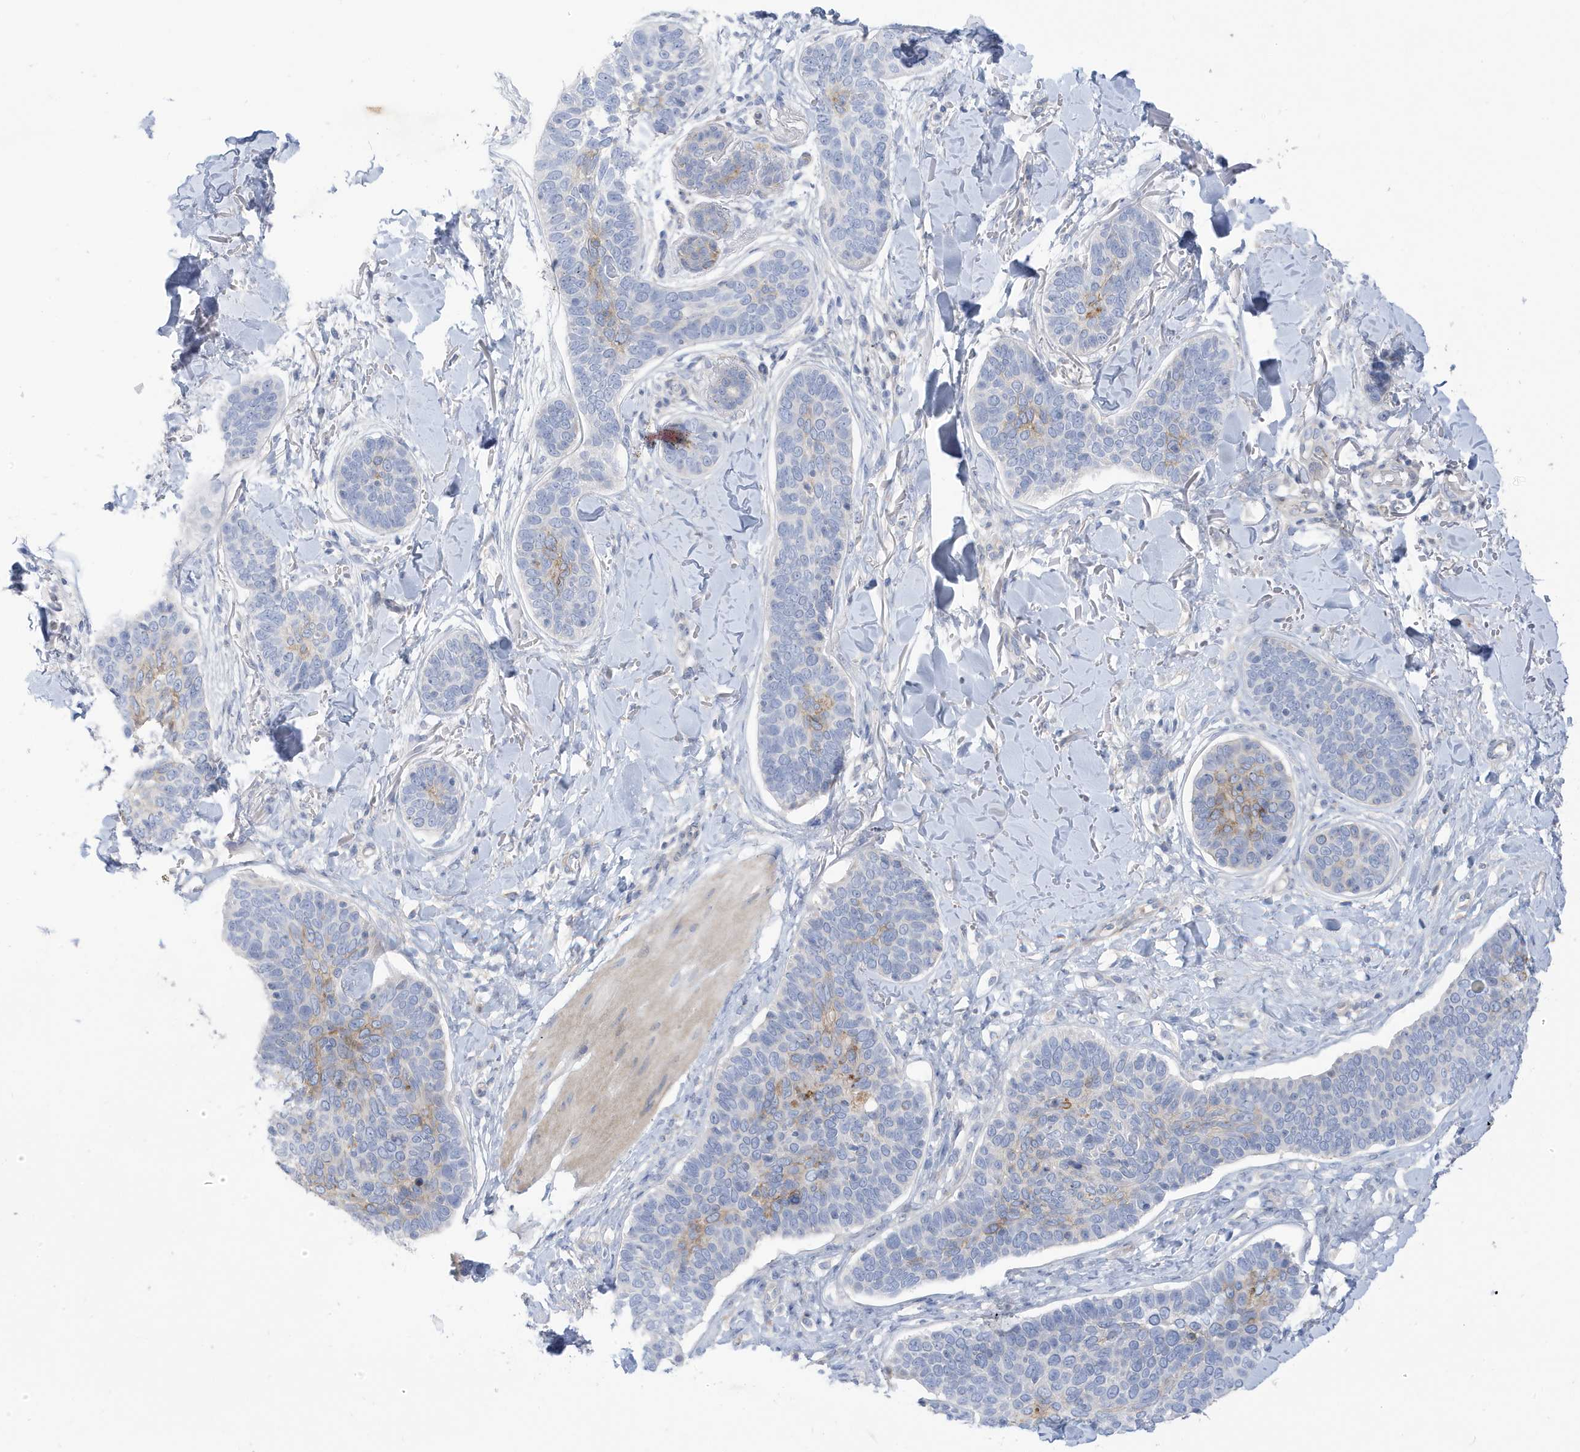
{"staining": {"intensity": "negative", "quantity": "none", "location": "none"}, "tissue": "skin cancer", "cell_type": "Tumor cells", "image_type": "cancer", "snomed": [{"axis": "morphology", "description": "Basal cell carcinoma"}, {"axis": "topography", "description": "Skin"}], "caption": "Tumor cells show no significant protein staining in skin cancer.", "gene": "ATP13A5", "patient": {"sex": "male", "age": 85}}